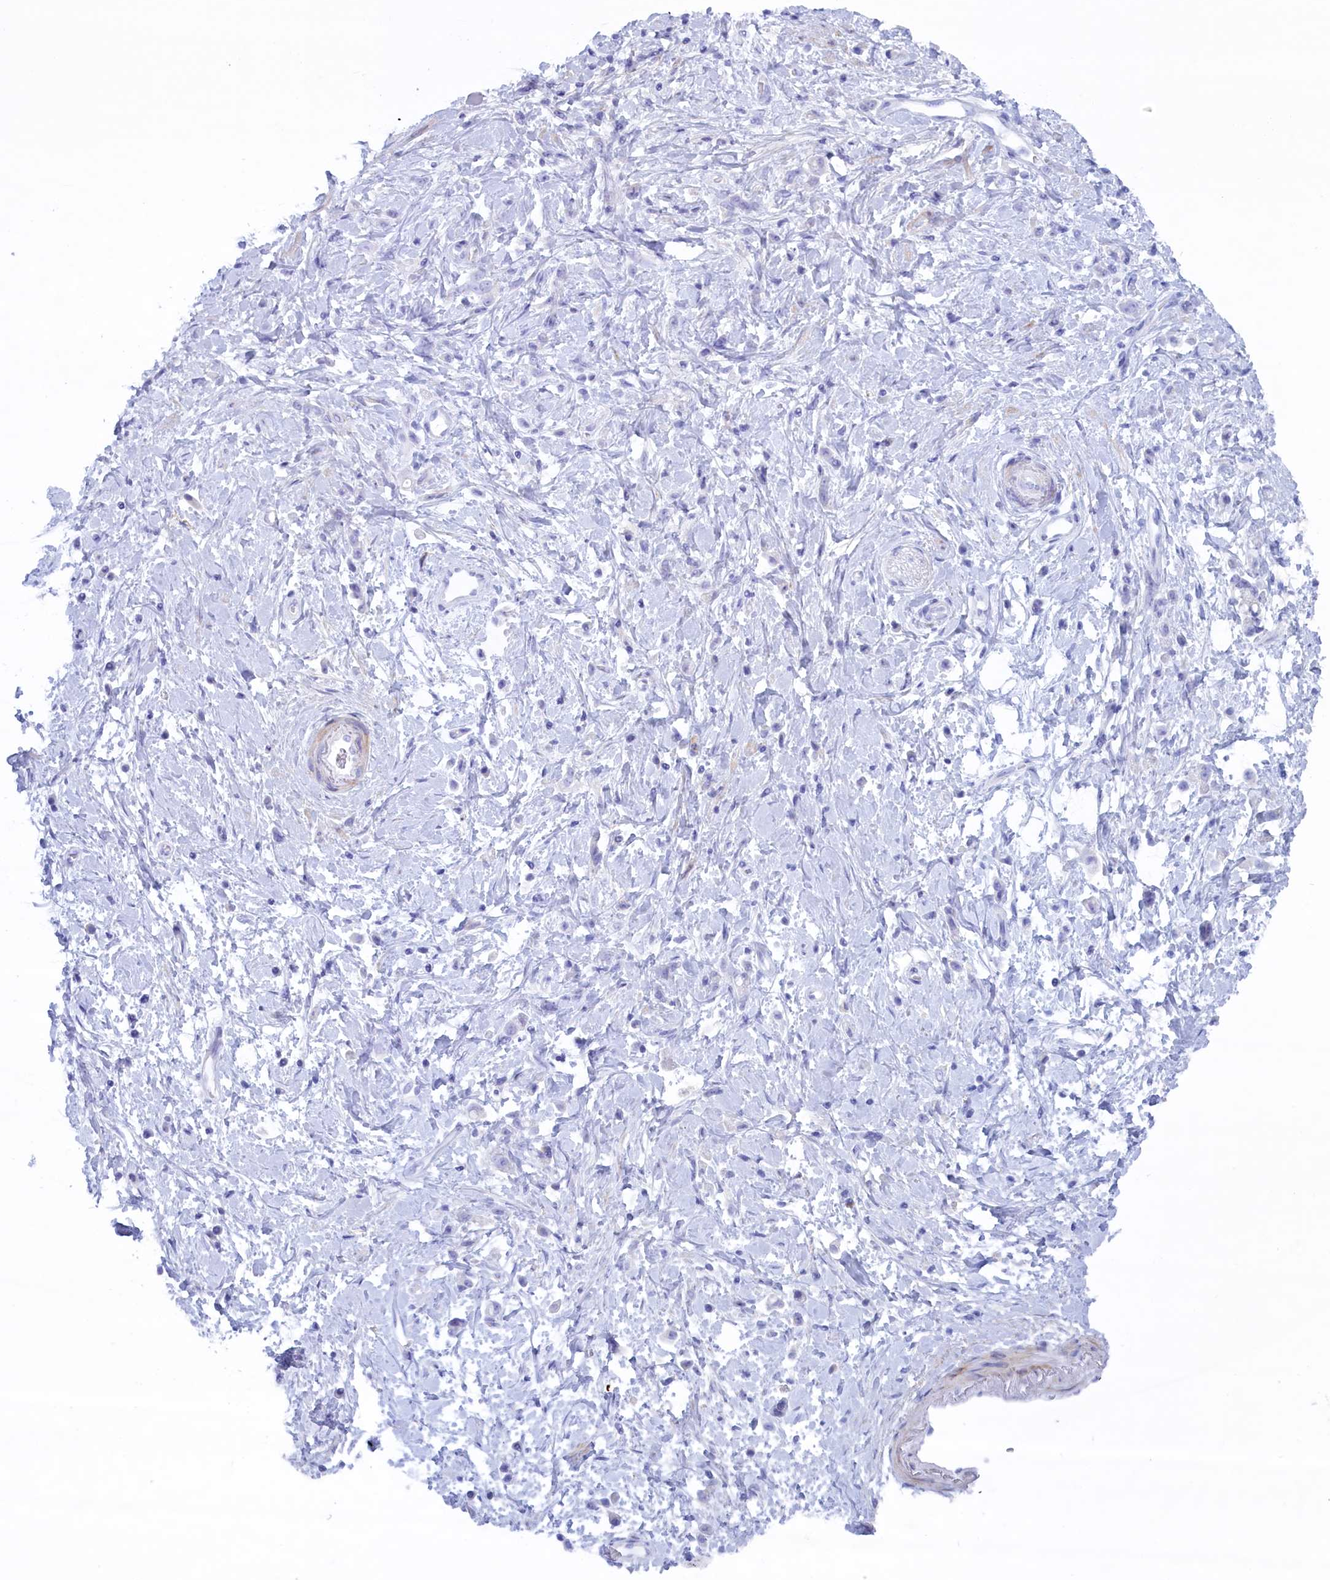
{"staining": {"intensity": "negative", "quantity": "none", "location": "none"}, "tissue": "stomach cancer", "cell_type": "Tumor cells", "image_type": "cancer", "snomed": [{"axis": "morphology", "description": "Adenocarcinoma, NOS"}, {"axis": "topography", "description": "Stomach"}], "caption": "There is no significant expression in tumor cells of stomach adenocarcinoma.", "gene": "MPV17L2", "patient": {"sex": "female", "age": 60}}